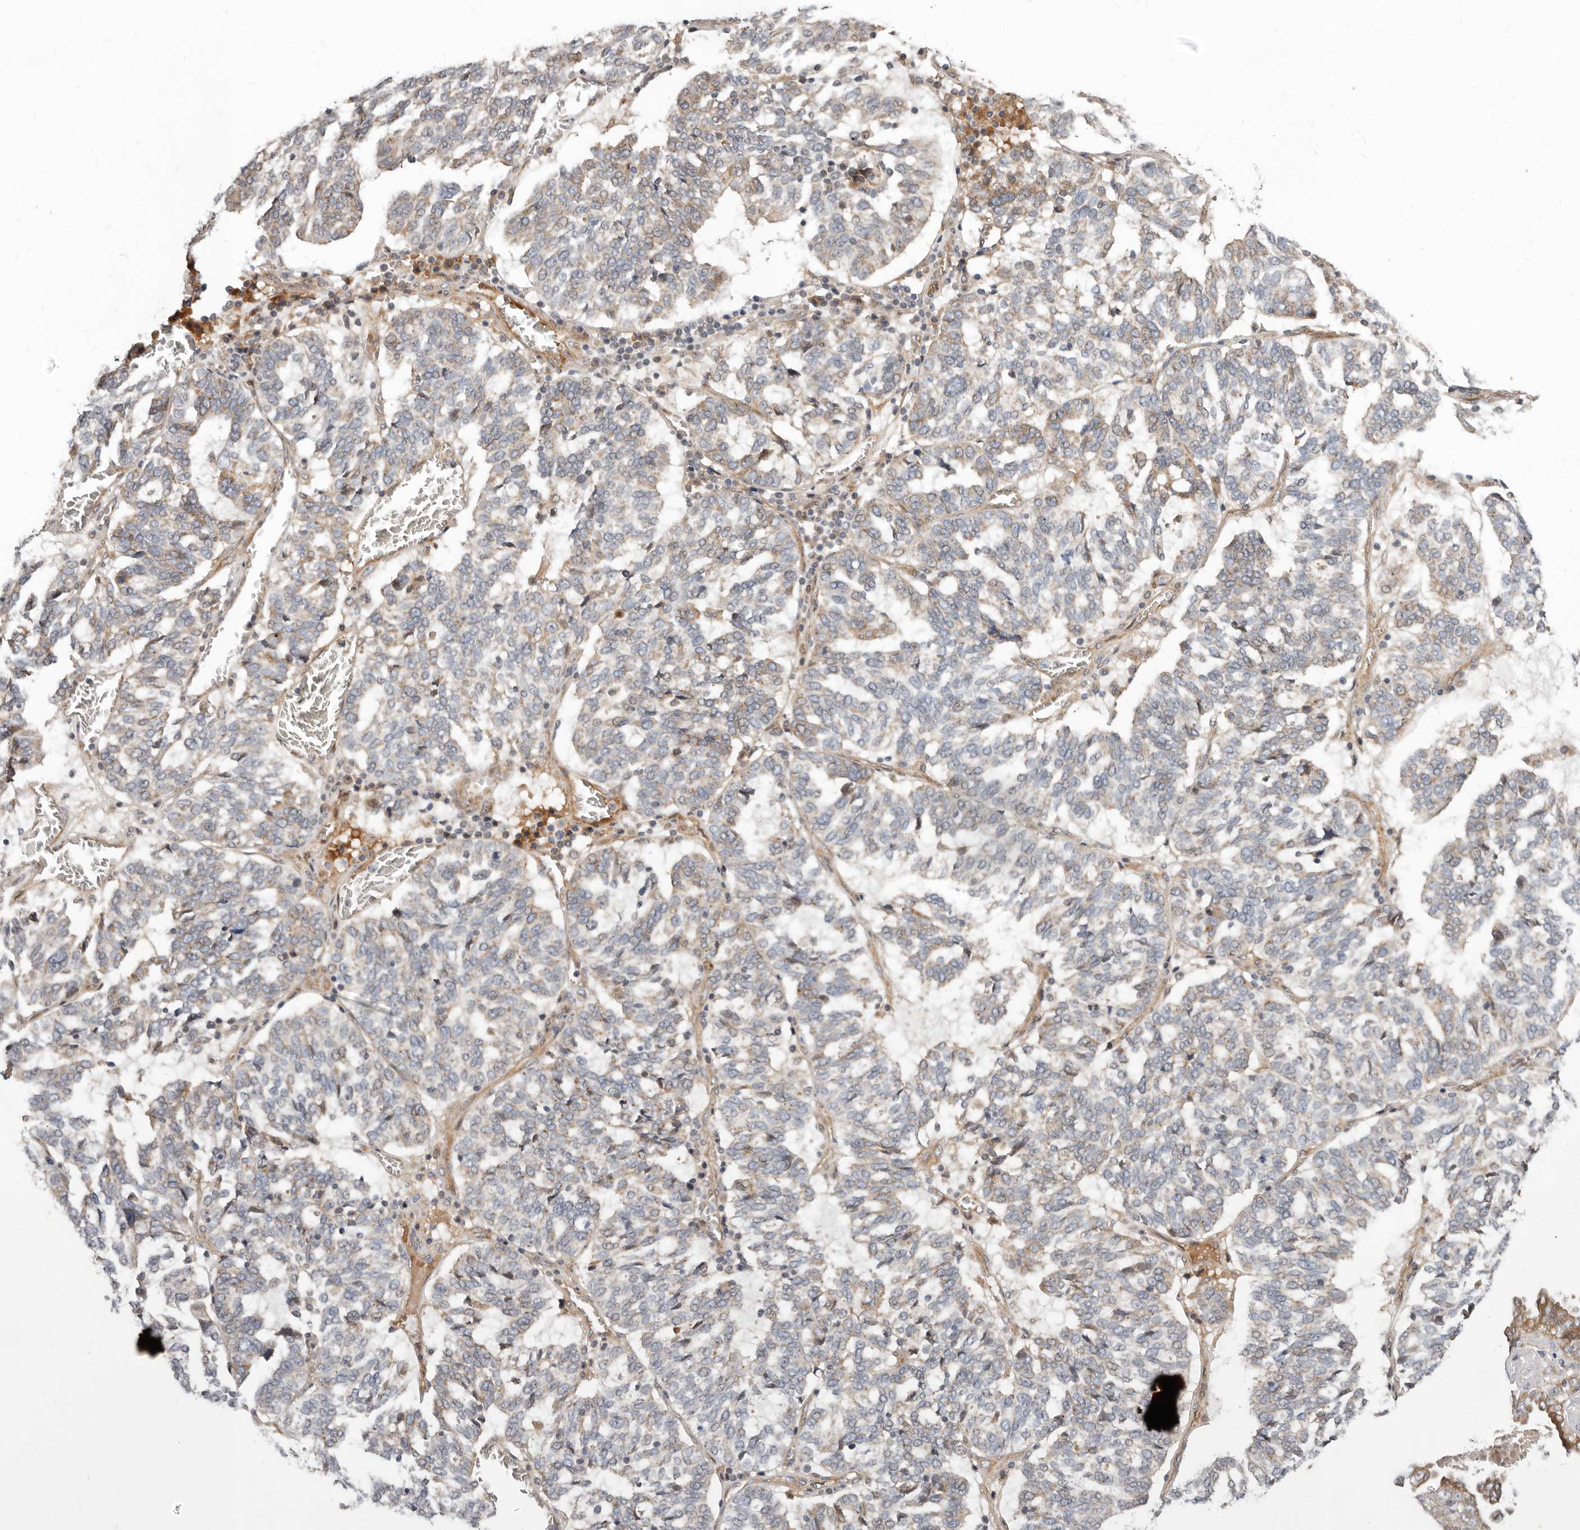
{"staining": {"intensity": "moderate", "quantity": "<25%", "location": "cytoplasmic/membranous"}, "tissue": "ovarian cancer", "cell_type": "Tumor cells", "image_type": "cancer", "snomed": [{"axis": "morphology", "description": "Cystadenocarcinoma, serous, NOS"}, {"axis": "topography", "description": "Ovary"}], "caption": "Tumor cells reveal low levels of moderate cytoplasmic/membranous positivity in approximately <25% of cells in human ovarian cancer. Immunohistochemistry stains the protein of interest in brown and the nuclei are stained blue.", "gene": "NPY4R", "patient": {"sex": "female", "age": 59}}